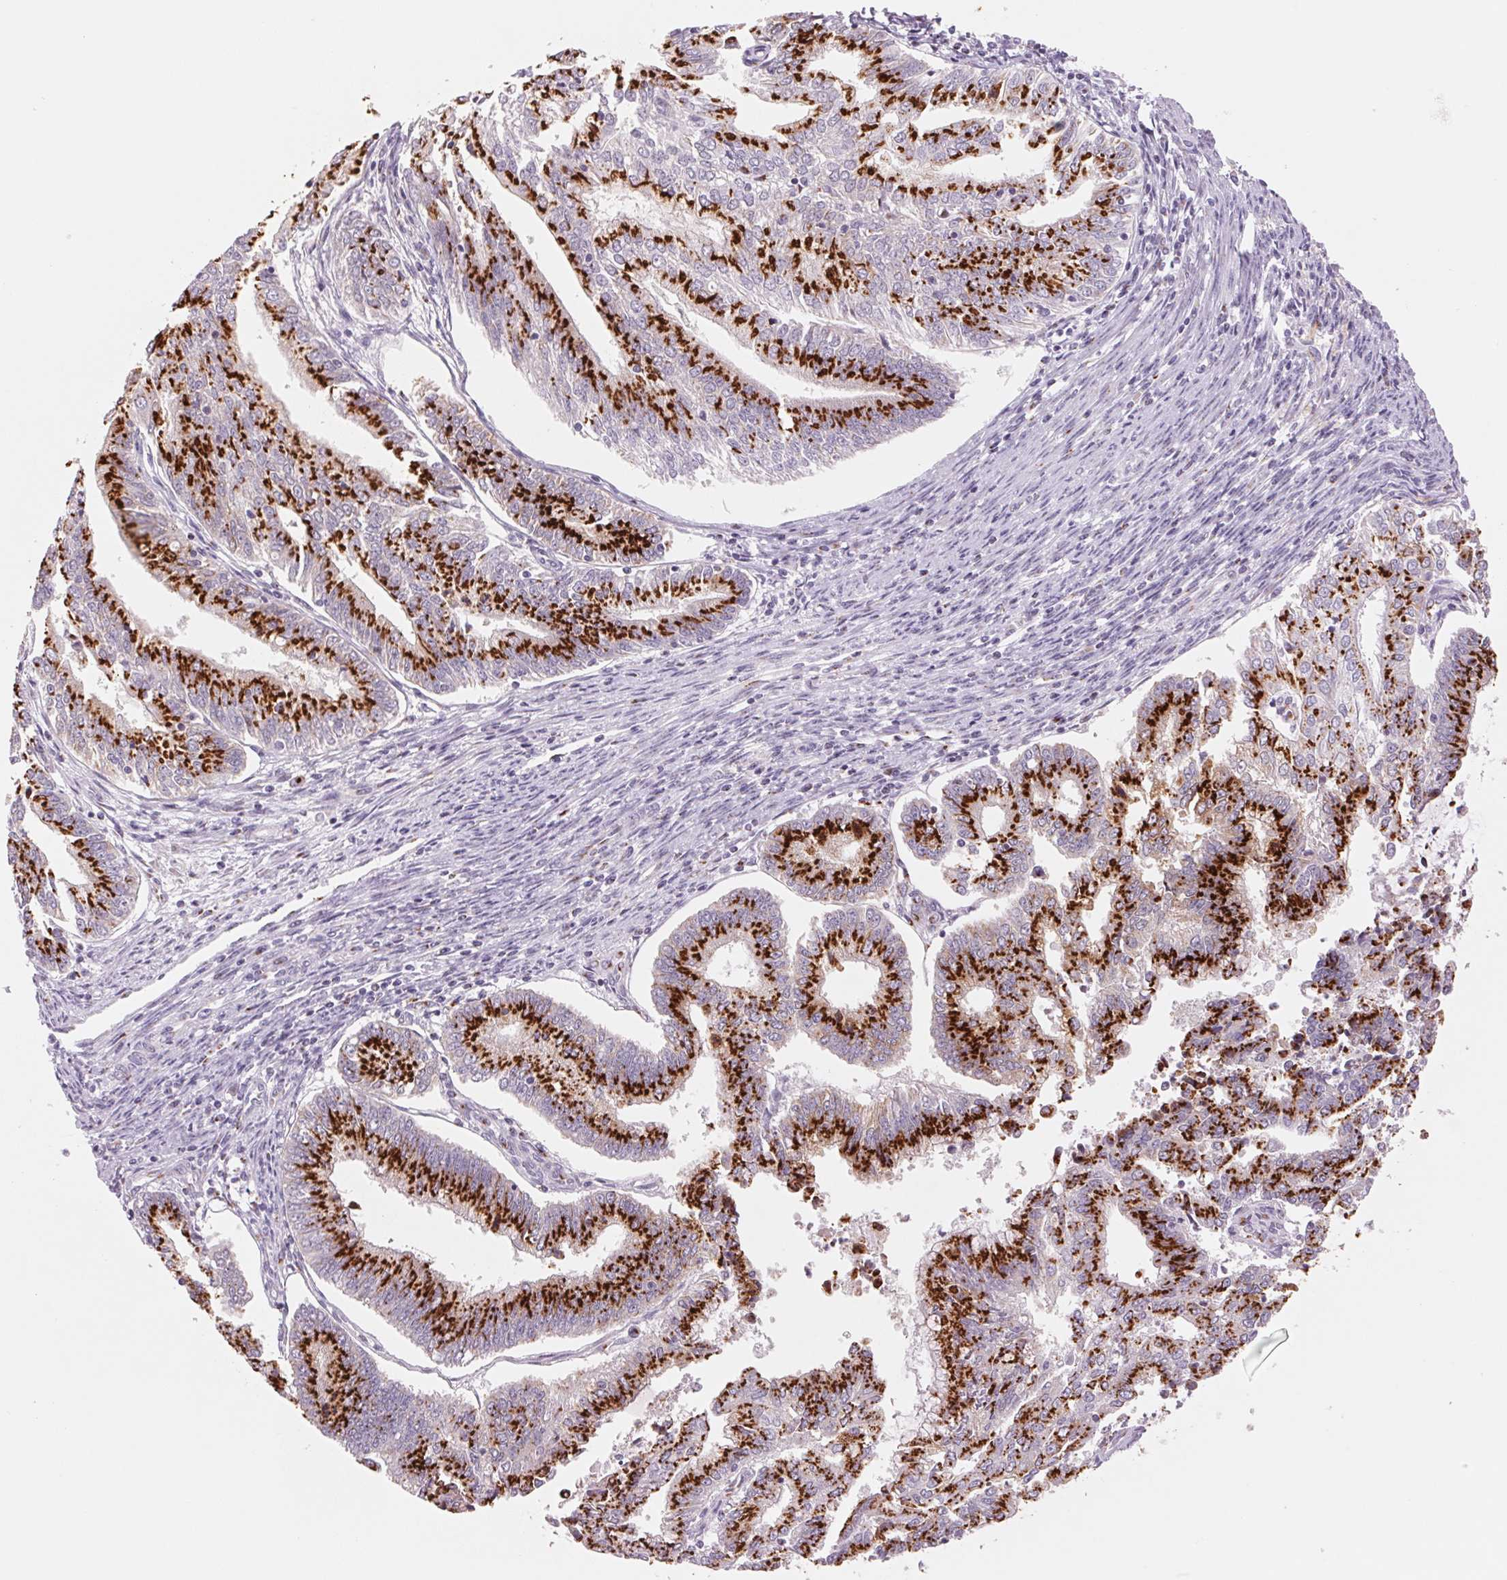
{"staining": {"intensity": "strong", "quantity": ">75%", "location": "cytoplasmic/membranous"}, "tissue": "endometrial cancer", "cell_type": "Tumor cells", "image_type": "cancer", "snomed": [{"axis": "morphology", "description": "Adenocarcinoma, NOS"}, {"axis": "topography", "description": "Endometrium"}], "caption": "DAB (3,3'-diaminobenzidine) immunohistochemical staining of human adenocarcinoma (endometrial) displays strong cytoplasmic/membranous protein positivity in about >75% of tumor cells.", "gene": "GALNT7", "patient": {"sex": "female", "age": 61}}